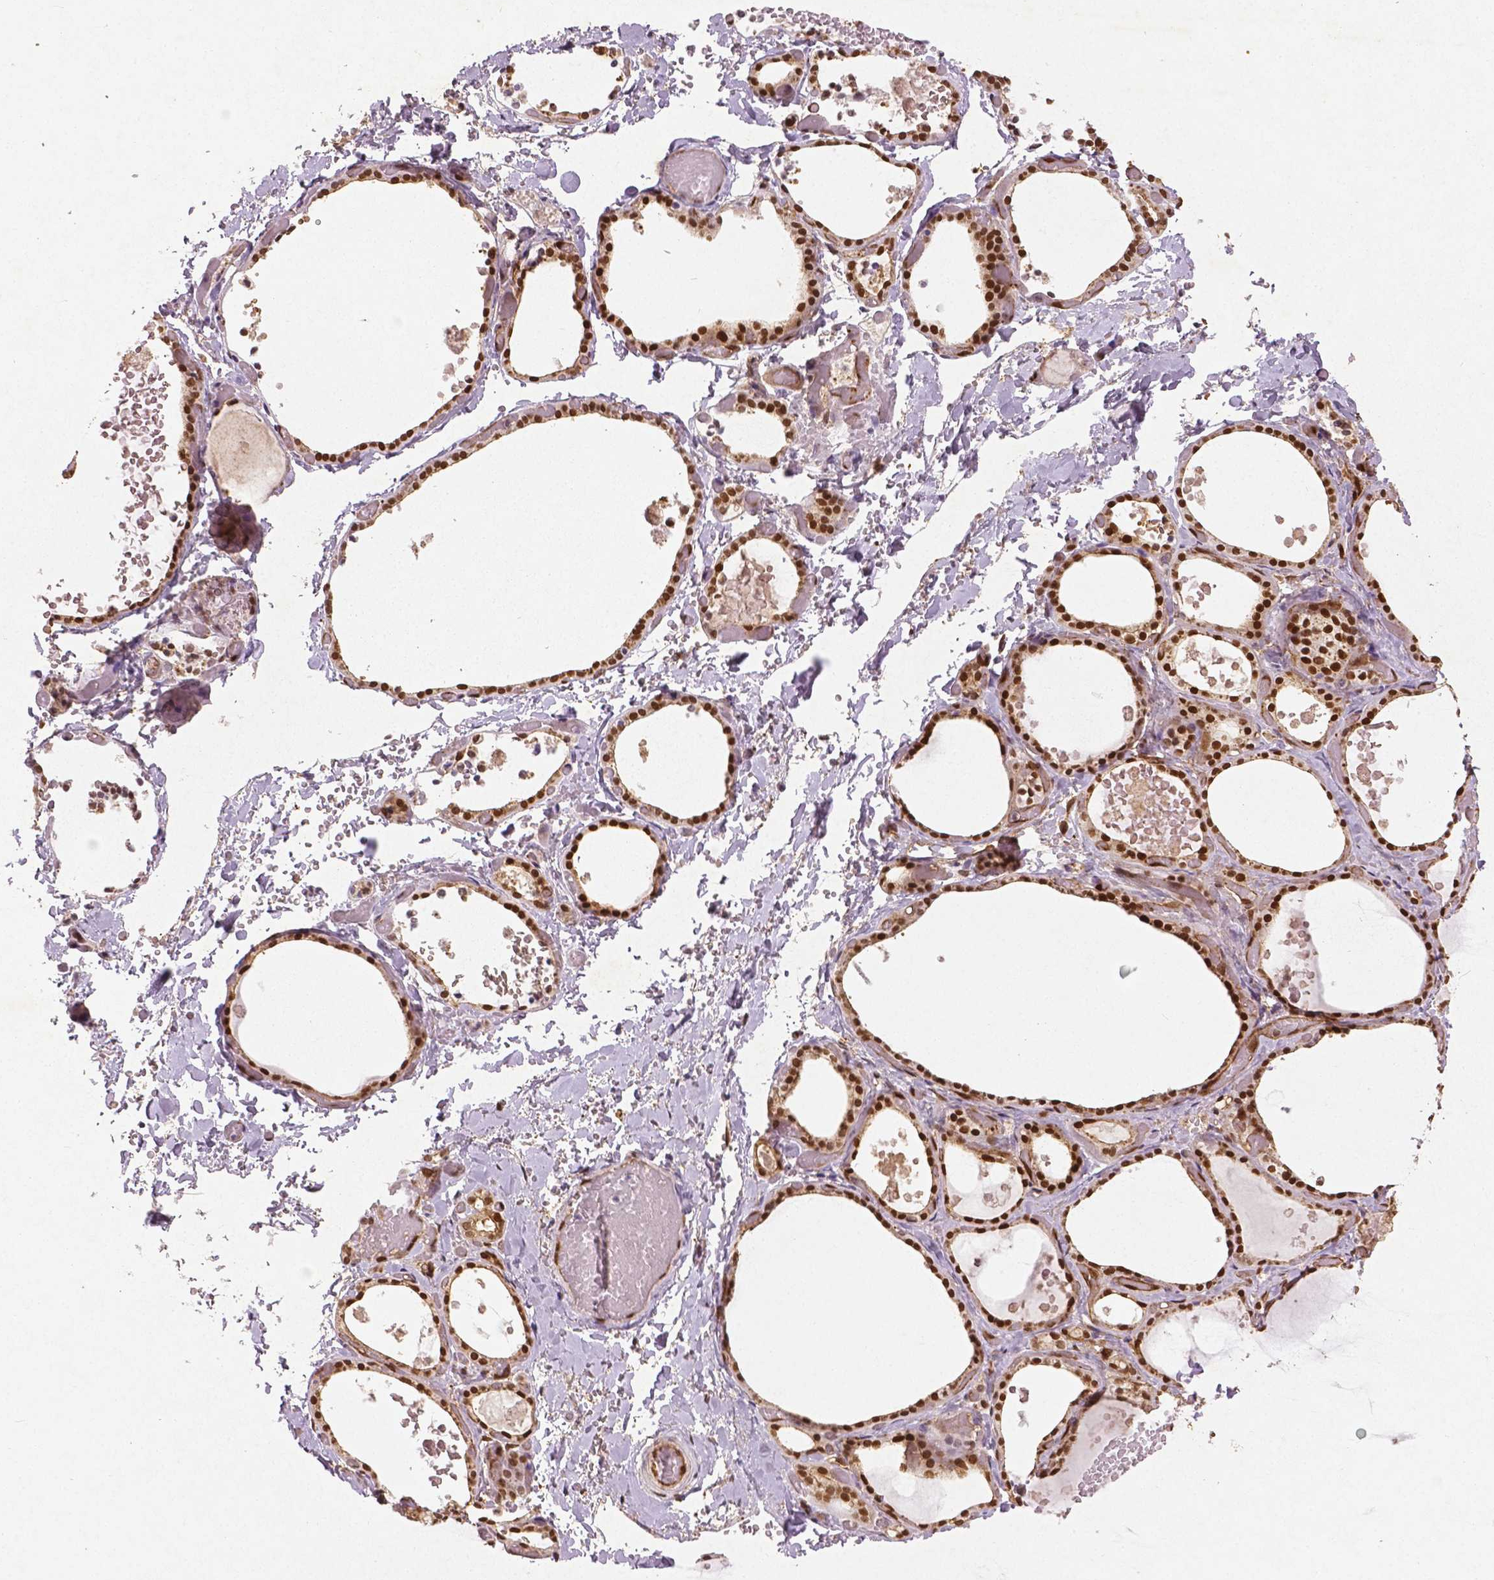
{"staining": {"intensity": "moderate", "quantity": ">75%", "location": "cytoplasmic/membranous,nuclear"}, "tissue": "thyroid gland", "cell_type": "Glandular cells", "image_type": "normal", "snomed": [{"axis": "morphology", "description": "Normal tissue, NOS"}, {"axis": "topography", "description": "Thyroid gland"}], "caption": "Immunohistochemistry (IHC) histopathology image of benign human thyroid gland stained for a protein (brown), which reveals medium levels of moderate cytoplasmic/membranous,nuclear staining in about >75% of glandular cells.", "gene": "WWTR1", "patient": {"sex": "female", "age": 56}}